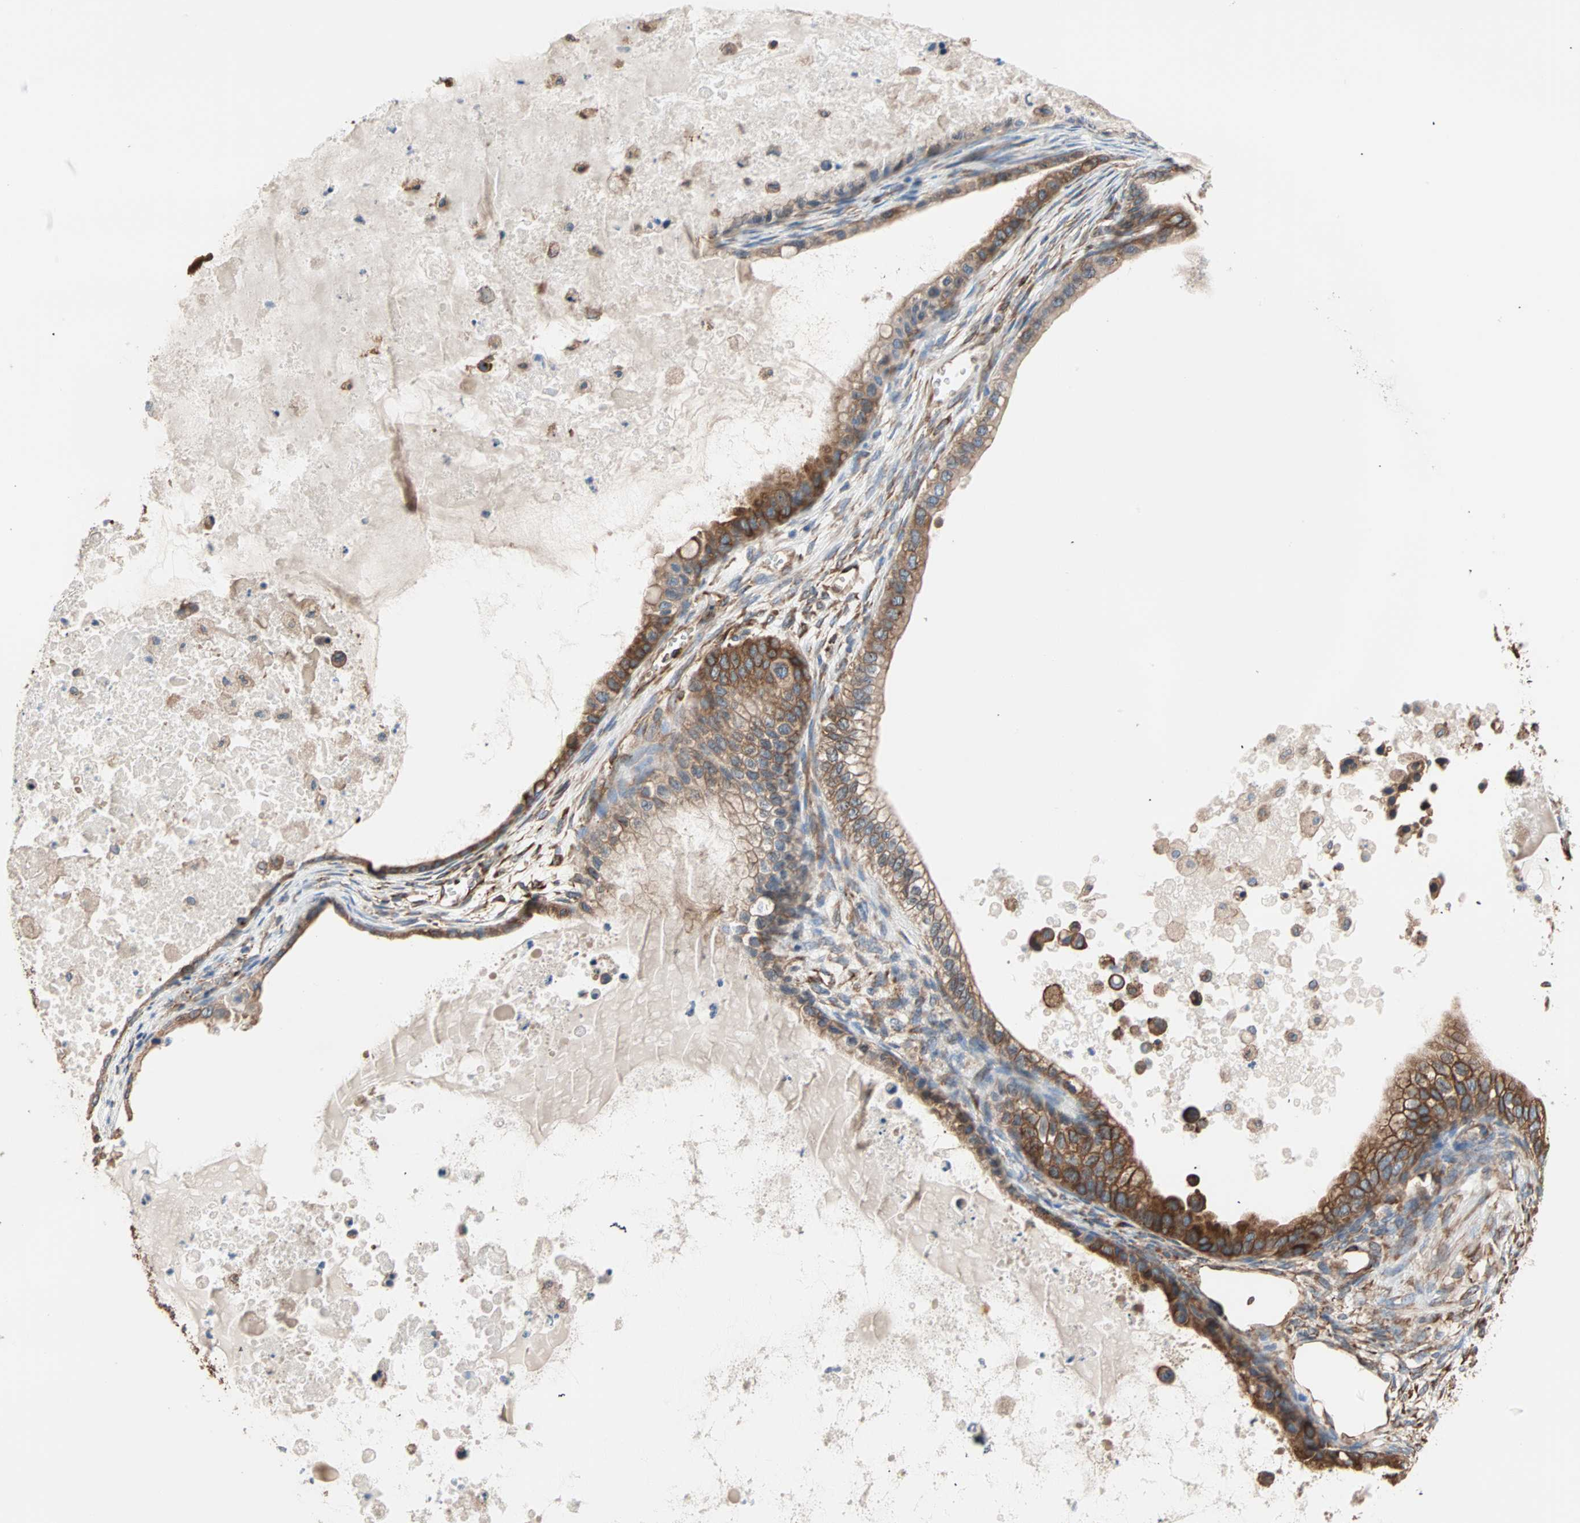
{"staining": {"intensity": "moderate", "quantity": "25%-75%", "location": "cytoplasmic/membranous"}, "tissue": "ovarian cancer", "cell_type": "Tumor cells", "image_type": "cancer", "snomed": [{"axis": "morphology", "description": "Cystadenocarcinoma, mucinous, NOS"}, {"axis": "topography", "description": "Ovary"}], "caption": "Human ovarian cancer (mucinous cystadenocarcinoma) stained for a protein (brown) exhibits moderate cytoplasmic/membranous positive expression in approximately 25%-75% of tumor cells.", "gene": "EEF2", "patient": {"sex": "female", "age": 80}}